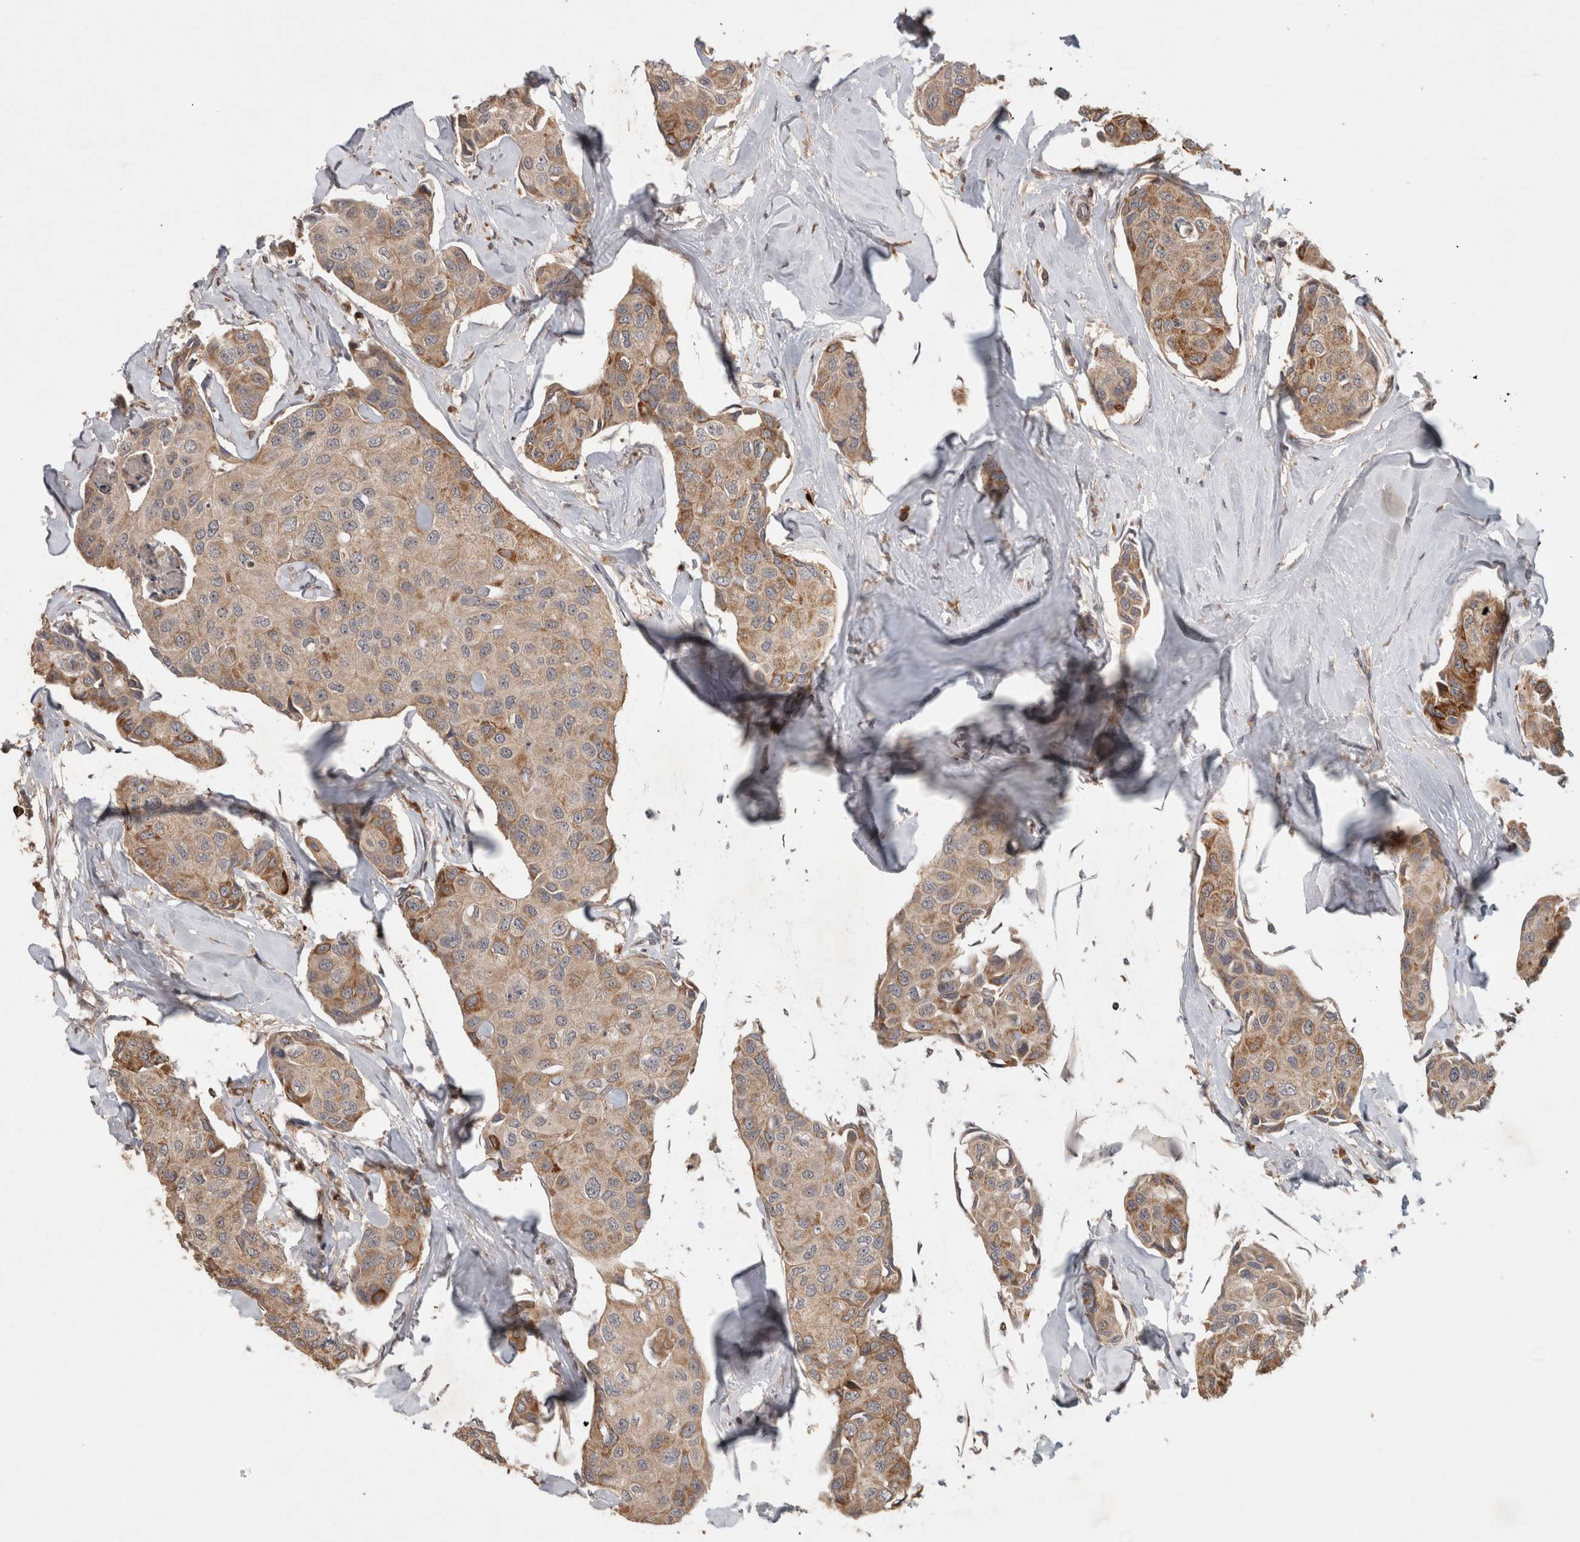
{"staining": {"intensity": "moderate", "quantity": ">75%", "location": "cytoplasmic/membranous"}, "tissue": "breast cancer", "cell_type": "Tumor cells", "image_type": "cancer", "snomed": [{"axis": "morphology", "description": "Duct carcinoma"}, {"axis": "topography", "description": "Breast"}], "caption": "Breast infiltrating ductal carcinoma stained with a protein marker demonstrates moderate staining in tumor cells.", "gene": "SERAC1", "patient": {"sex": "female", "age": 80}}